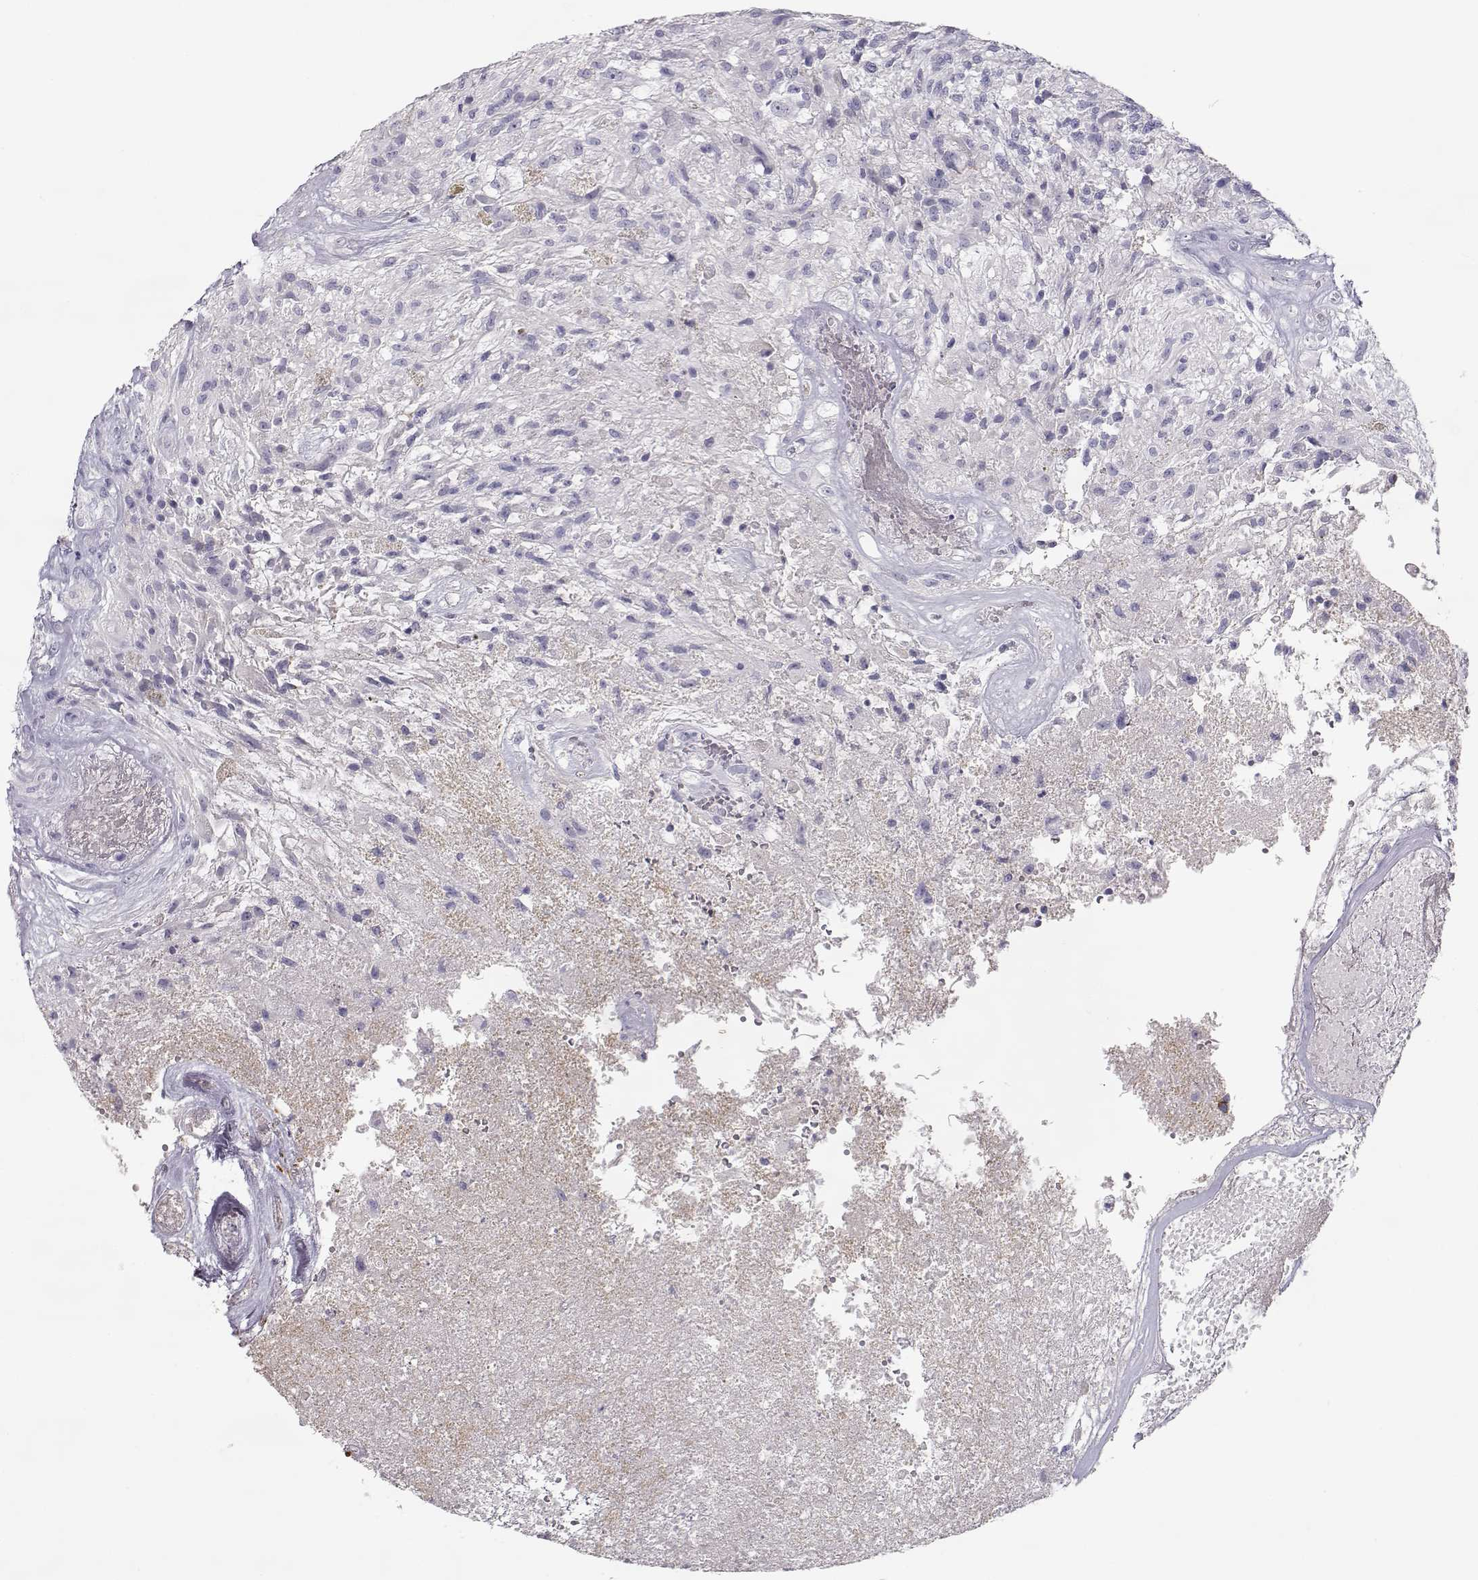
{"staining": {"intensity": "negative", "quantity": "none", "location": "none"}, "tissue": "glioma", "cell_type": "Tumor cells", "image_type": "cancer", "snomed": [{"axis": "morphology", "description": "Glioma, malignant, High grade"}, {"axis": "topography", "description": "Brain"}], "caption": "Glioma was stained to show a protein in brown. There is no significant positivity in tumor cells.", "gene": "SLCO6A1", "patient": {"sex": "male", "age": 56}}